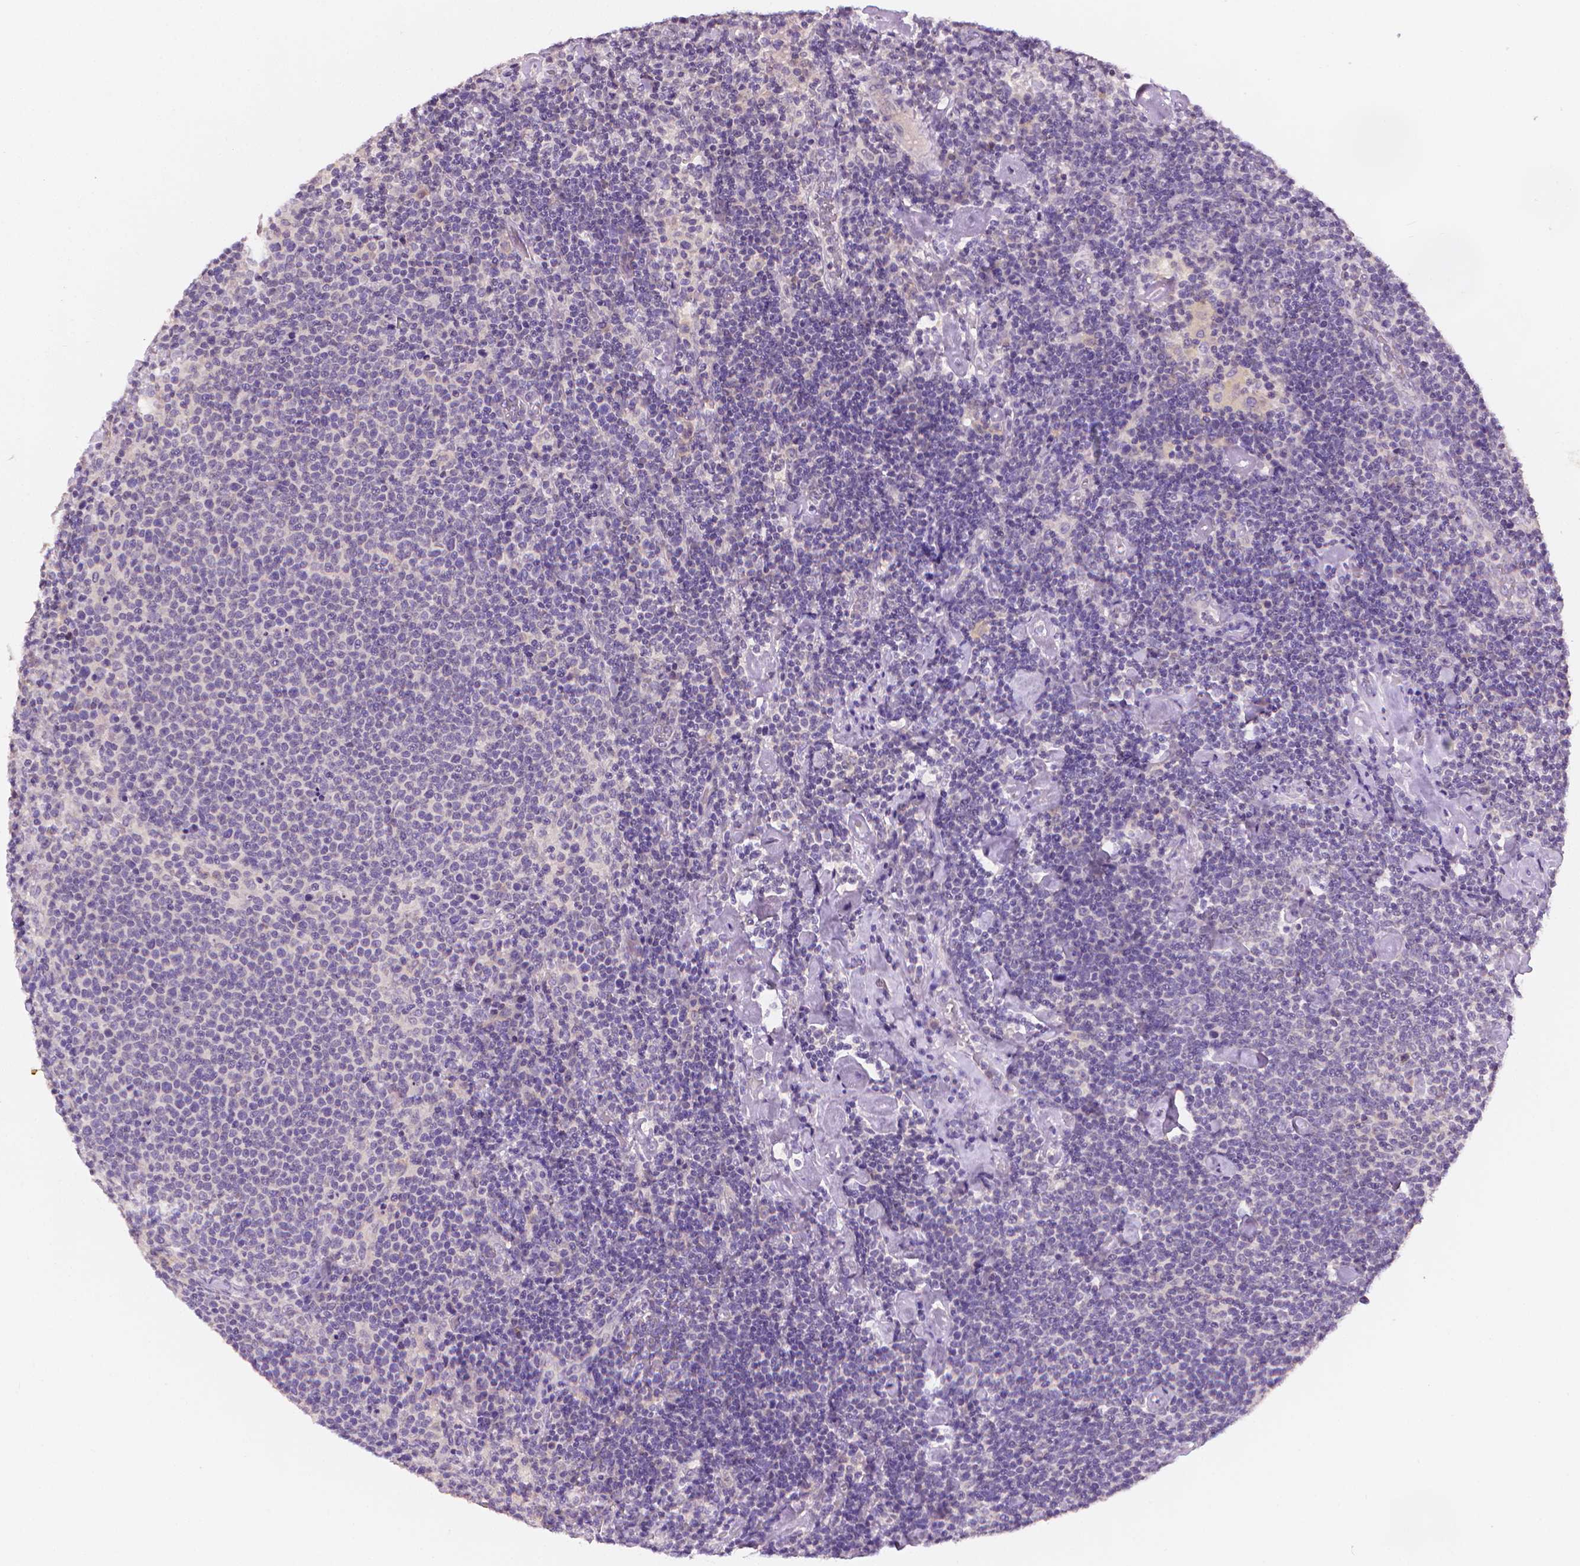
{"staining": {"intensity": "negative", "quantity": "none", "location": "none"}, "tissue": "lymphoma", "cell_type": "Tumor cells", "image_type": "cancer", "snomed": [{"axis": "morphology", "description": "Malignant lymphoma, non-Hodgkin's type, High grade"}, {"axis": "topography", "description": "Lymph node"}], "caption": "A histopathology image of high-grade malignant lymphoma, non-Hodgkin's type stained for a protein displays no brown staining in tumor cells. (DAB (3,3'-diaminobenzidine) immunohistochemistry (IHC) with hematoxylin counter stain).", "gene": "FASN", "patient": {"sex": "male", "age": 61}}